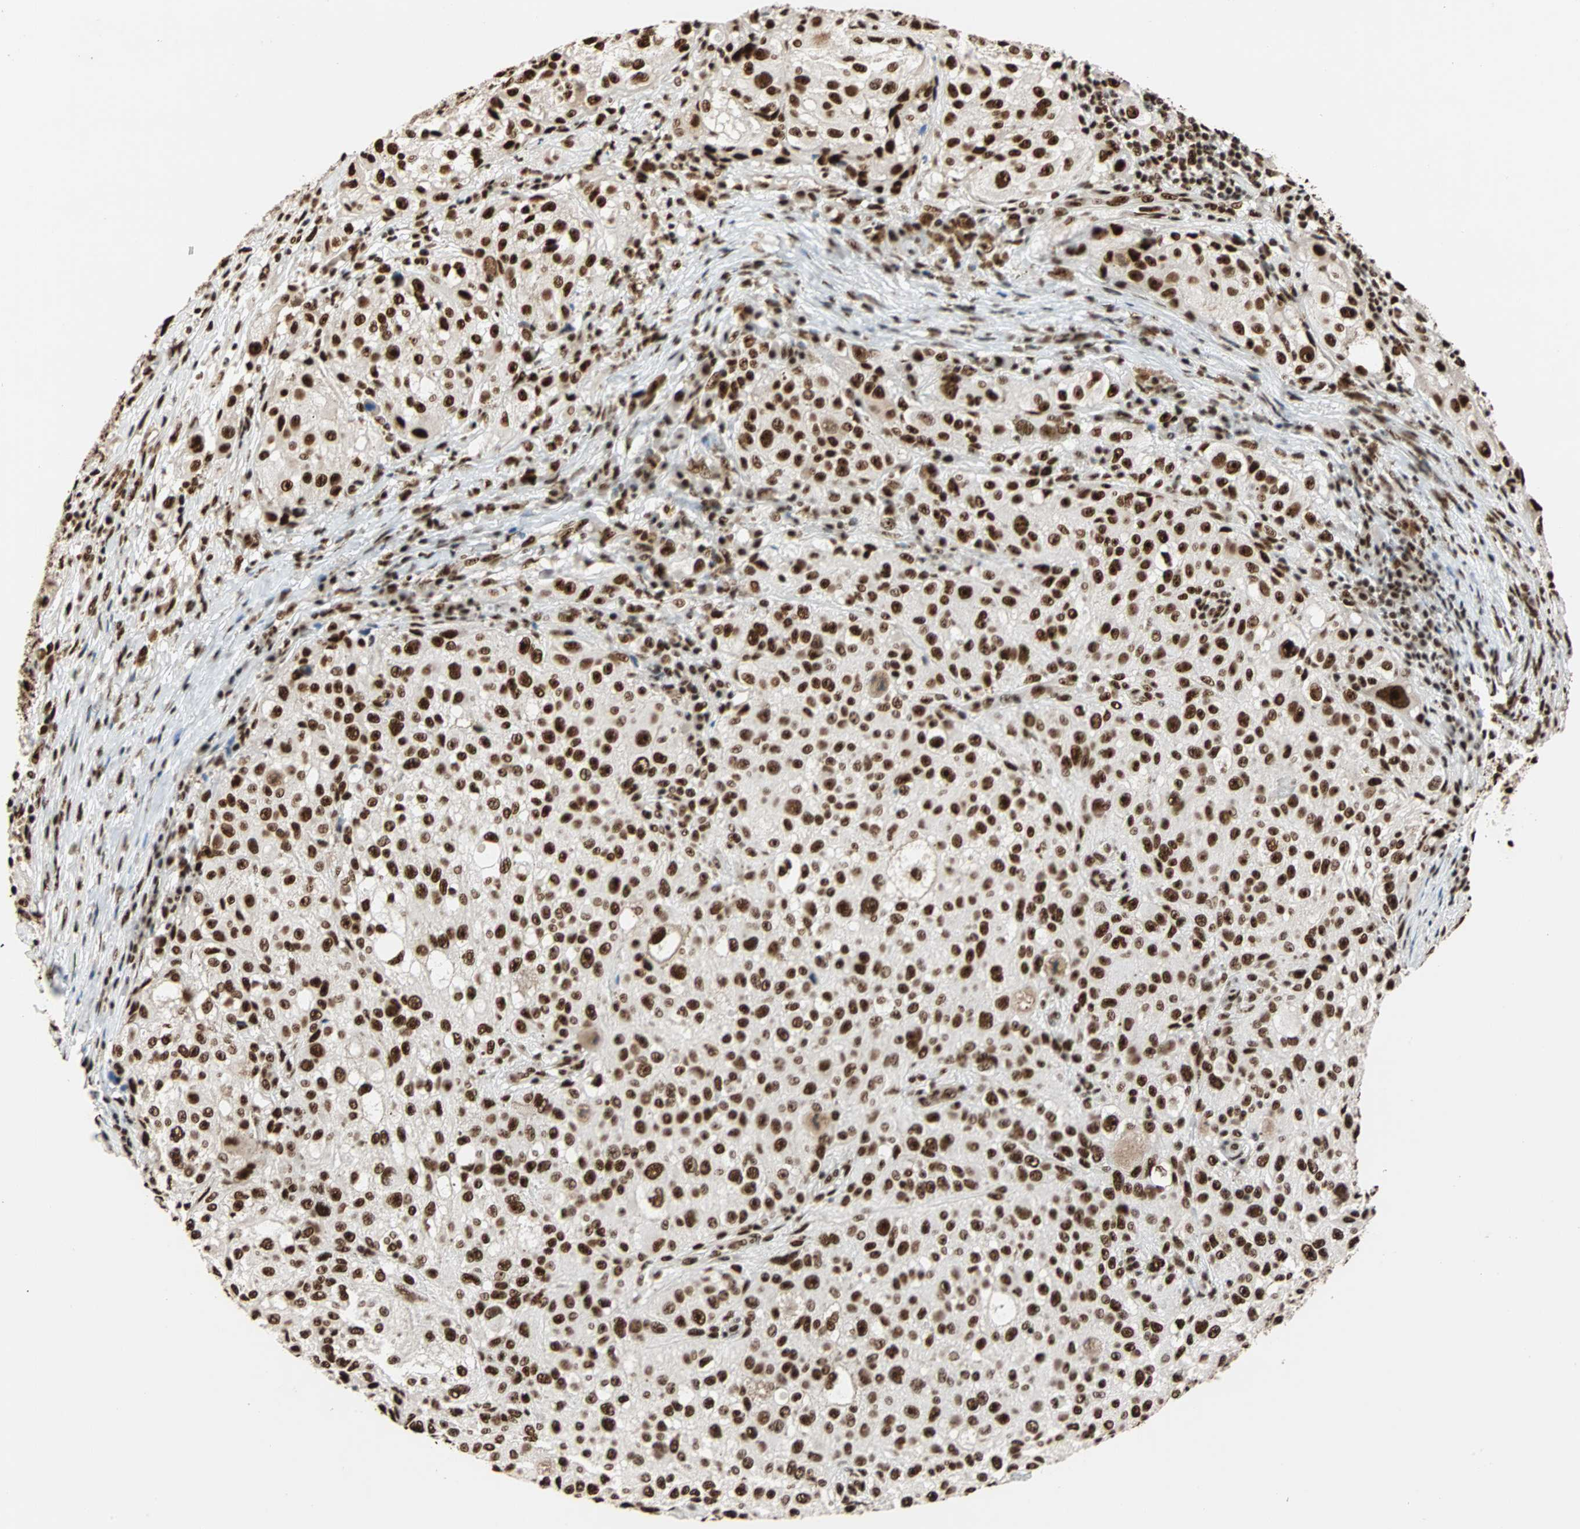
{"staining": {"intensity": "strong", "quantity": ">75%", "location": "nuclear"}, "tissue": "melanoma", "cell_type": "Tumor cells", "image_type": "cancer", "snomed": [{"axis": "morphology", "description": "Necrosis, NOS"}, {"axis": "morphology", "description": "Malignant melanoma, NOS"}, {"axis": "topography", "description": "Skin"}], "caption": "Approximately >75% of tumor cells in melanoma display strong nuclear protein positivity as visualized by brown immunohistochemical staining.", "gene": "ILF2", "patient": {"sex": "female", "age": 87}}